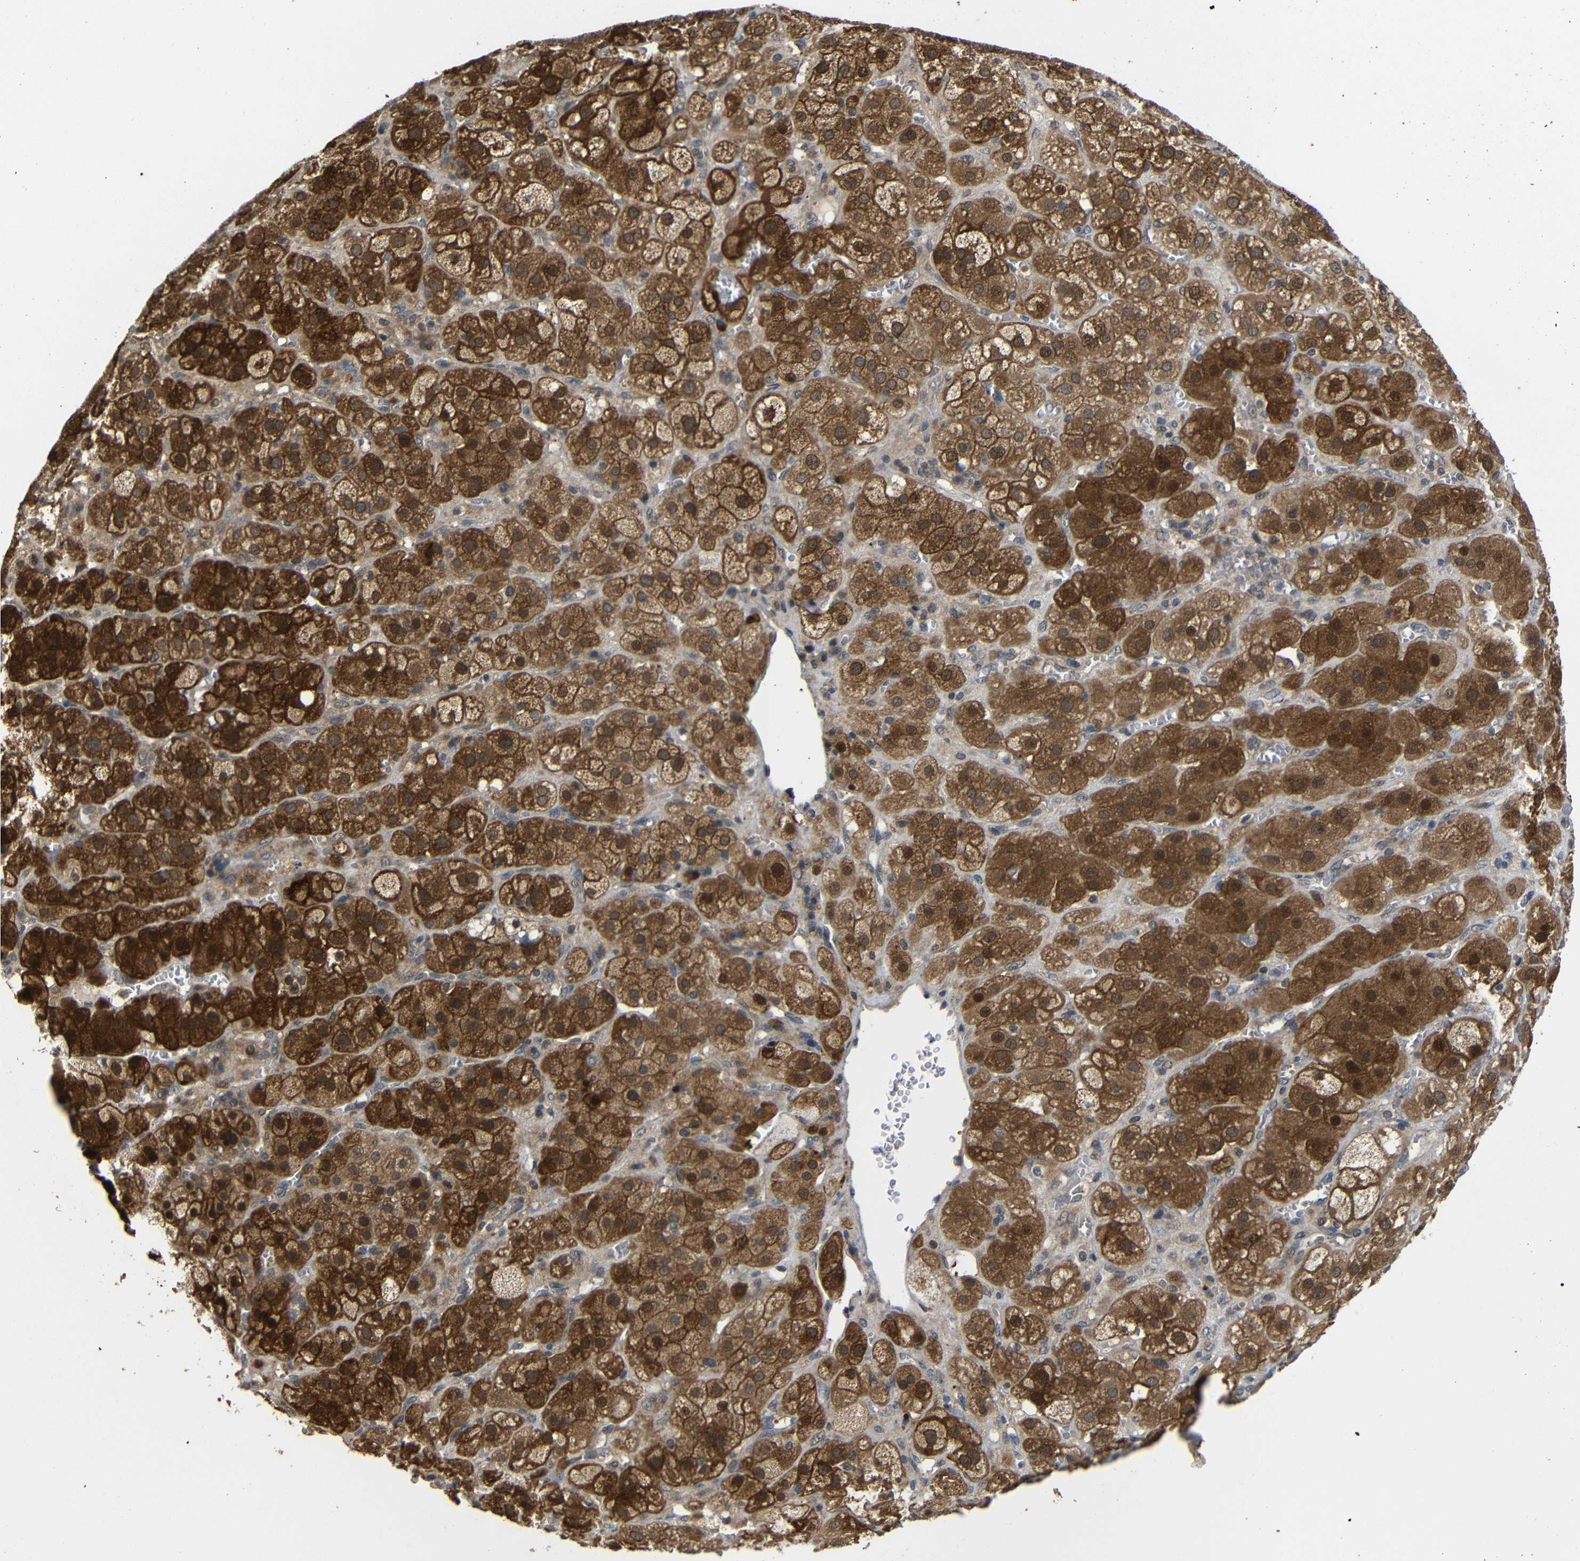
{"staining": {"intensity": "strong", "quantity": ">75%", "location": "cytoplasmic/membranous,nuclear"}, "tissue": "adrenal gland", "cell_type": "Glandular cells", "image_type": "normal", "snomed": [{"axis": "morphology", "description": "Normal tissue, NOS"}, {"axis": "topography", "description": "Adrenal gland"}], "caption": "Immunohistochemistry (IHC) of unremarkable human adrenal gland demonstrates high levels of strong cytoplasmic/membranous,nuclear expression in about >75% of glandular cells.", "gene": "ATG12", "patient": {"sex": "female", "age": 47}}